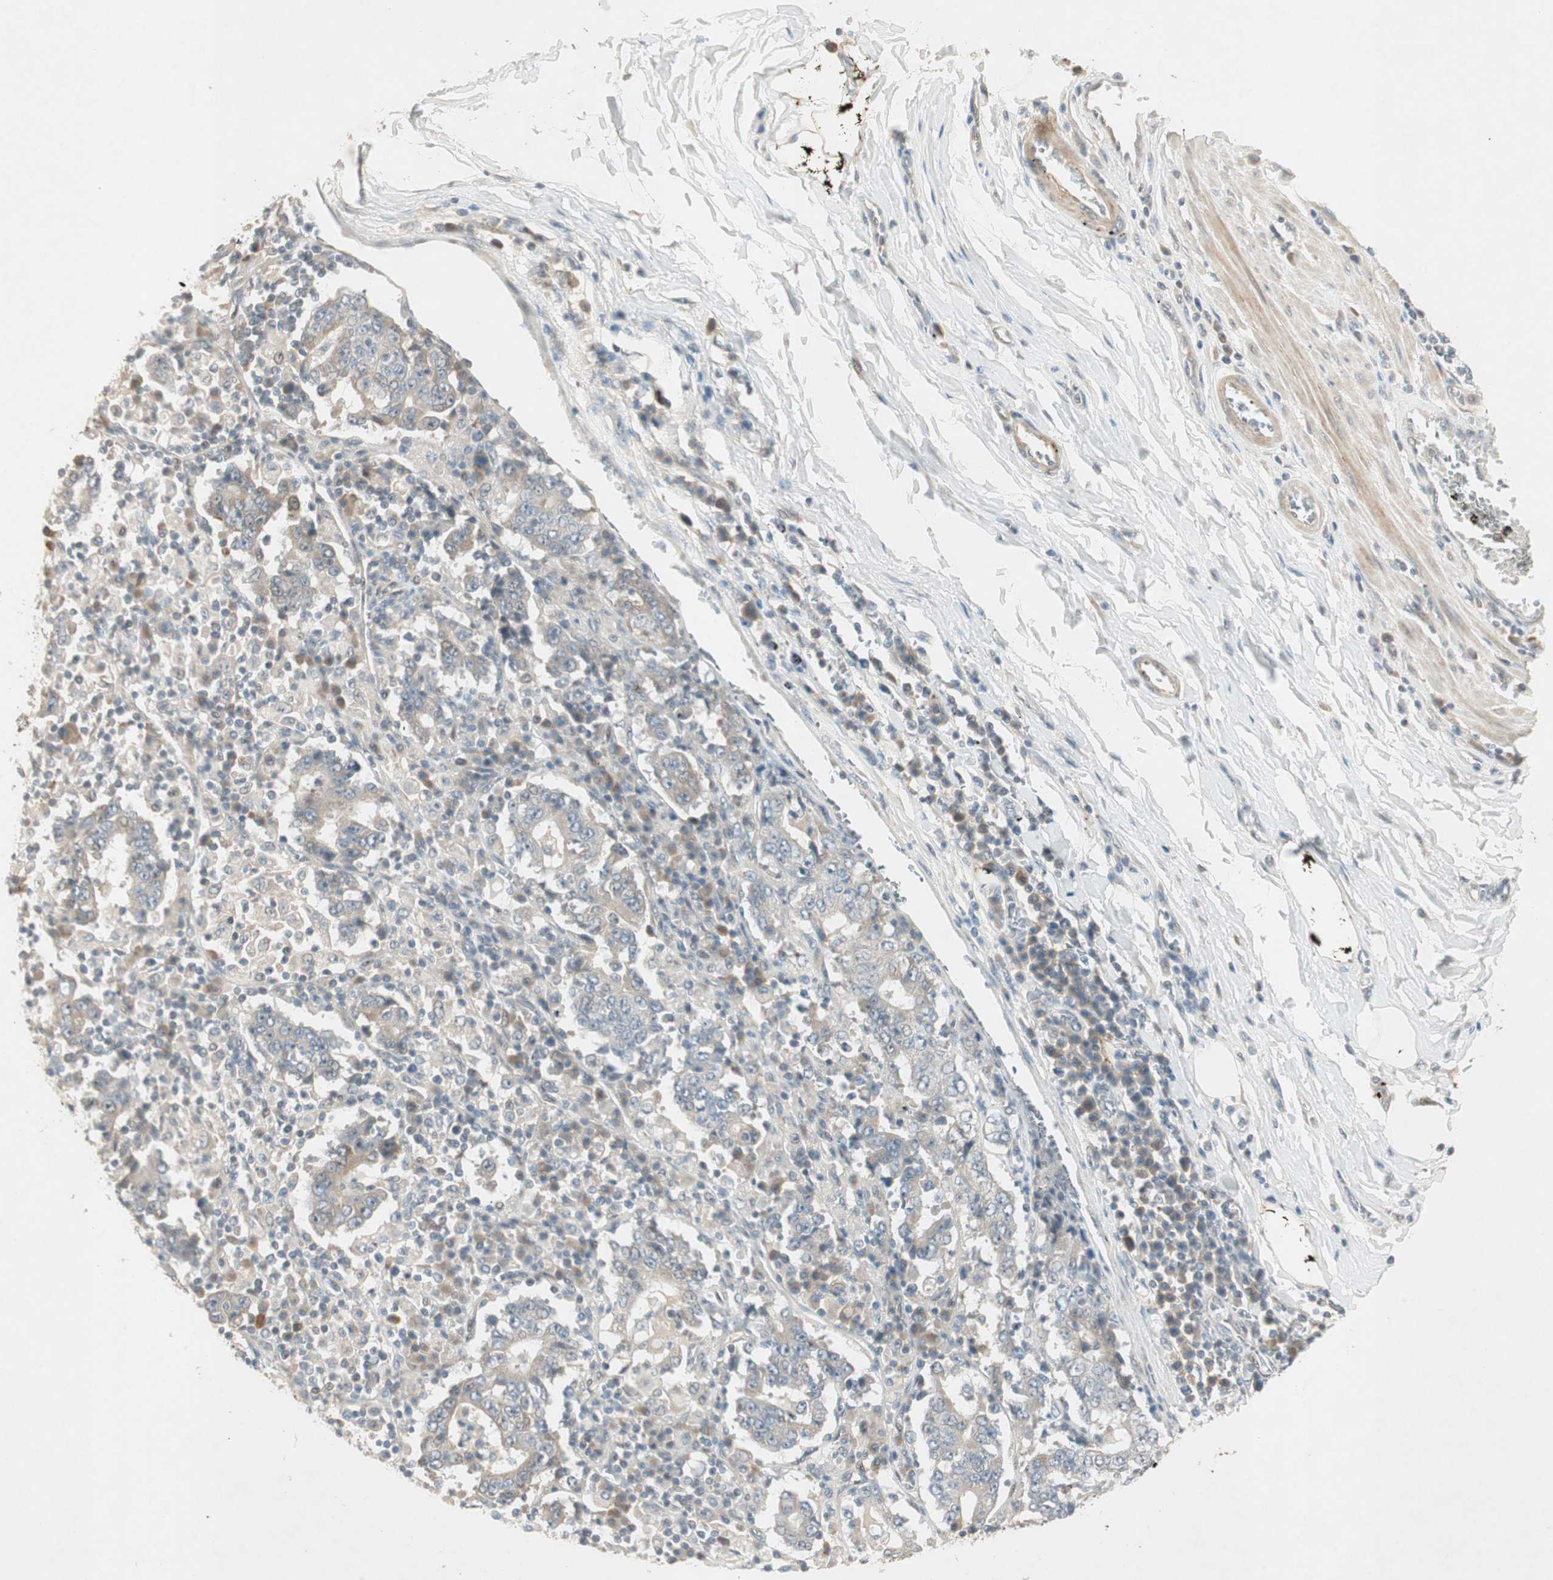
{"staining": {"intensity": "weak", "quantity": "25%-75%", "location": "cytoplasmic/membranous"}, "tissue": "stomach cancer", "cell_type": "Tumor cells", "image_type": "cancer", "snomed": [{"axis": "morphology", "description": "Normal tissue, NOS"}, {"axis": "morphology", "description": "Adenocarcinoma, NOS"}, {"axis": "topography", "description": "Stomach, upper"}, {"axis": "topography", "description": "Stomach"}], "caption": "Adenocarcinoma (stomach) stained with a brown dye reveals weak cytoplasmic/membranous positive expression in approximately 25%-75% of tumor cells.", "gene": "ACSL5", "patient": {"sex": "male", "age": 59}}